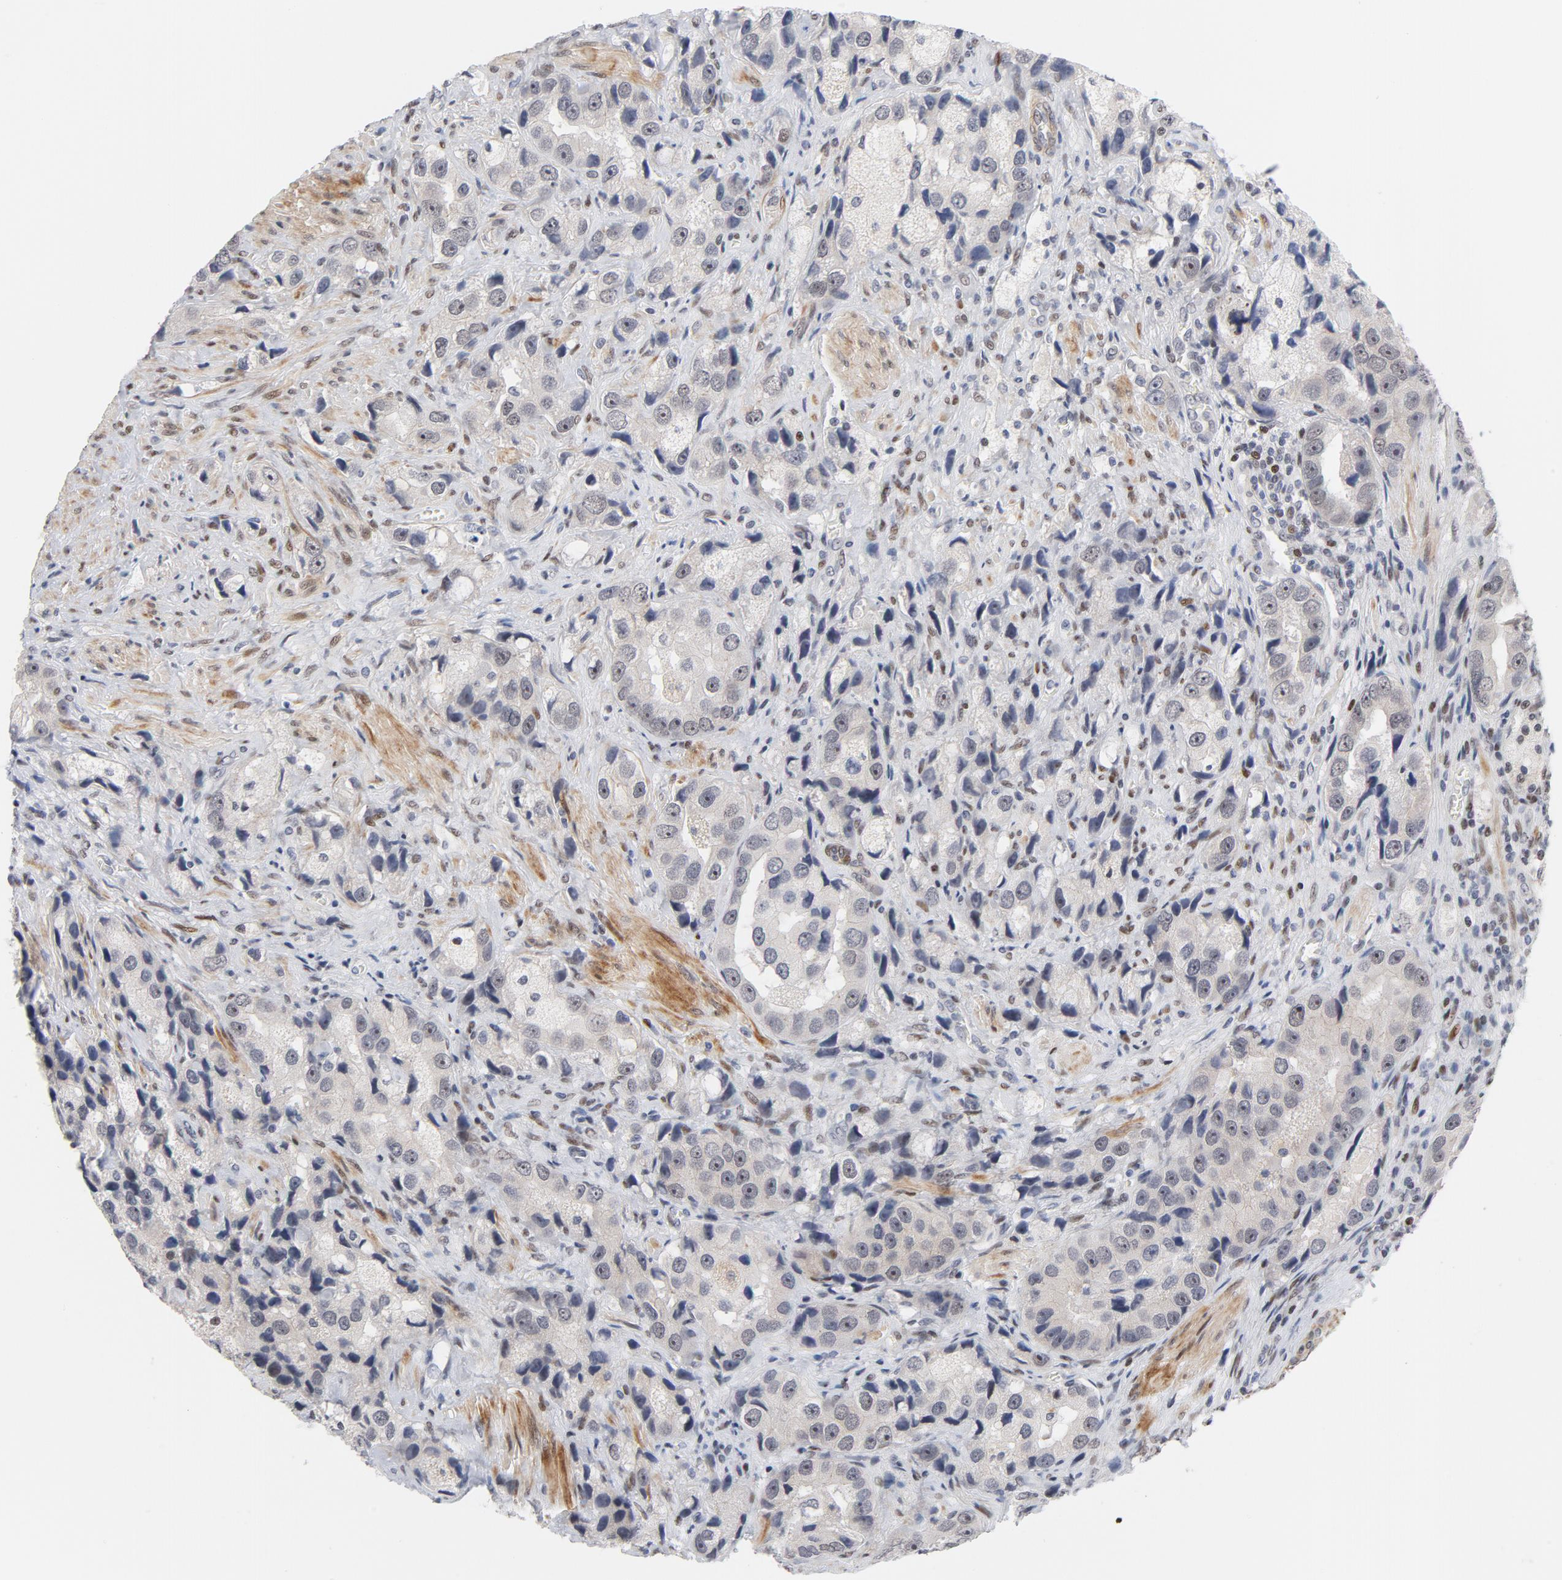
{"staining": {"intensity": "negative", "quantity": "none", "location": "none"}, "tissue": "prostate cancer", "cell_type": "Tumor cells", "image_type": "cancer", "snomed": [{"axis": "morphology", "description": "Adenocarcinoma, High grade"}, {"axis": "topography", "description": "Prostate"}], "caption": "Immunohistochemistry photomicrograph of neoplastic tissue: human prostate adenocarcinoma (high-grade) stained with DAB reveals no significant protein expression in tumor cells.", "gene": "NFIC", "patient": {"sex": "male", "age": 63}}